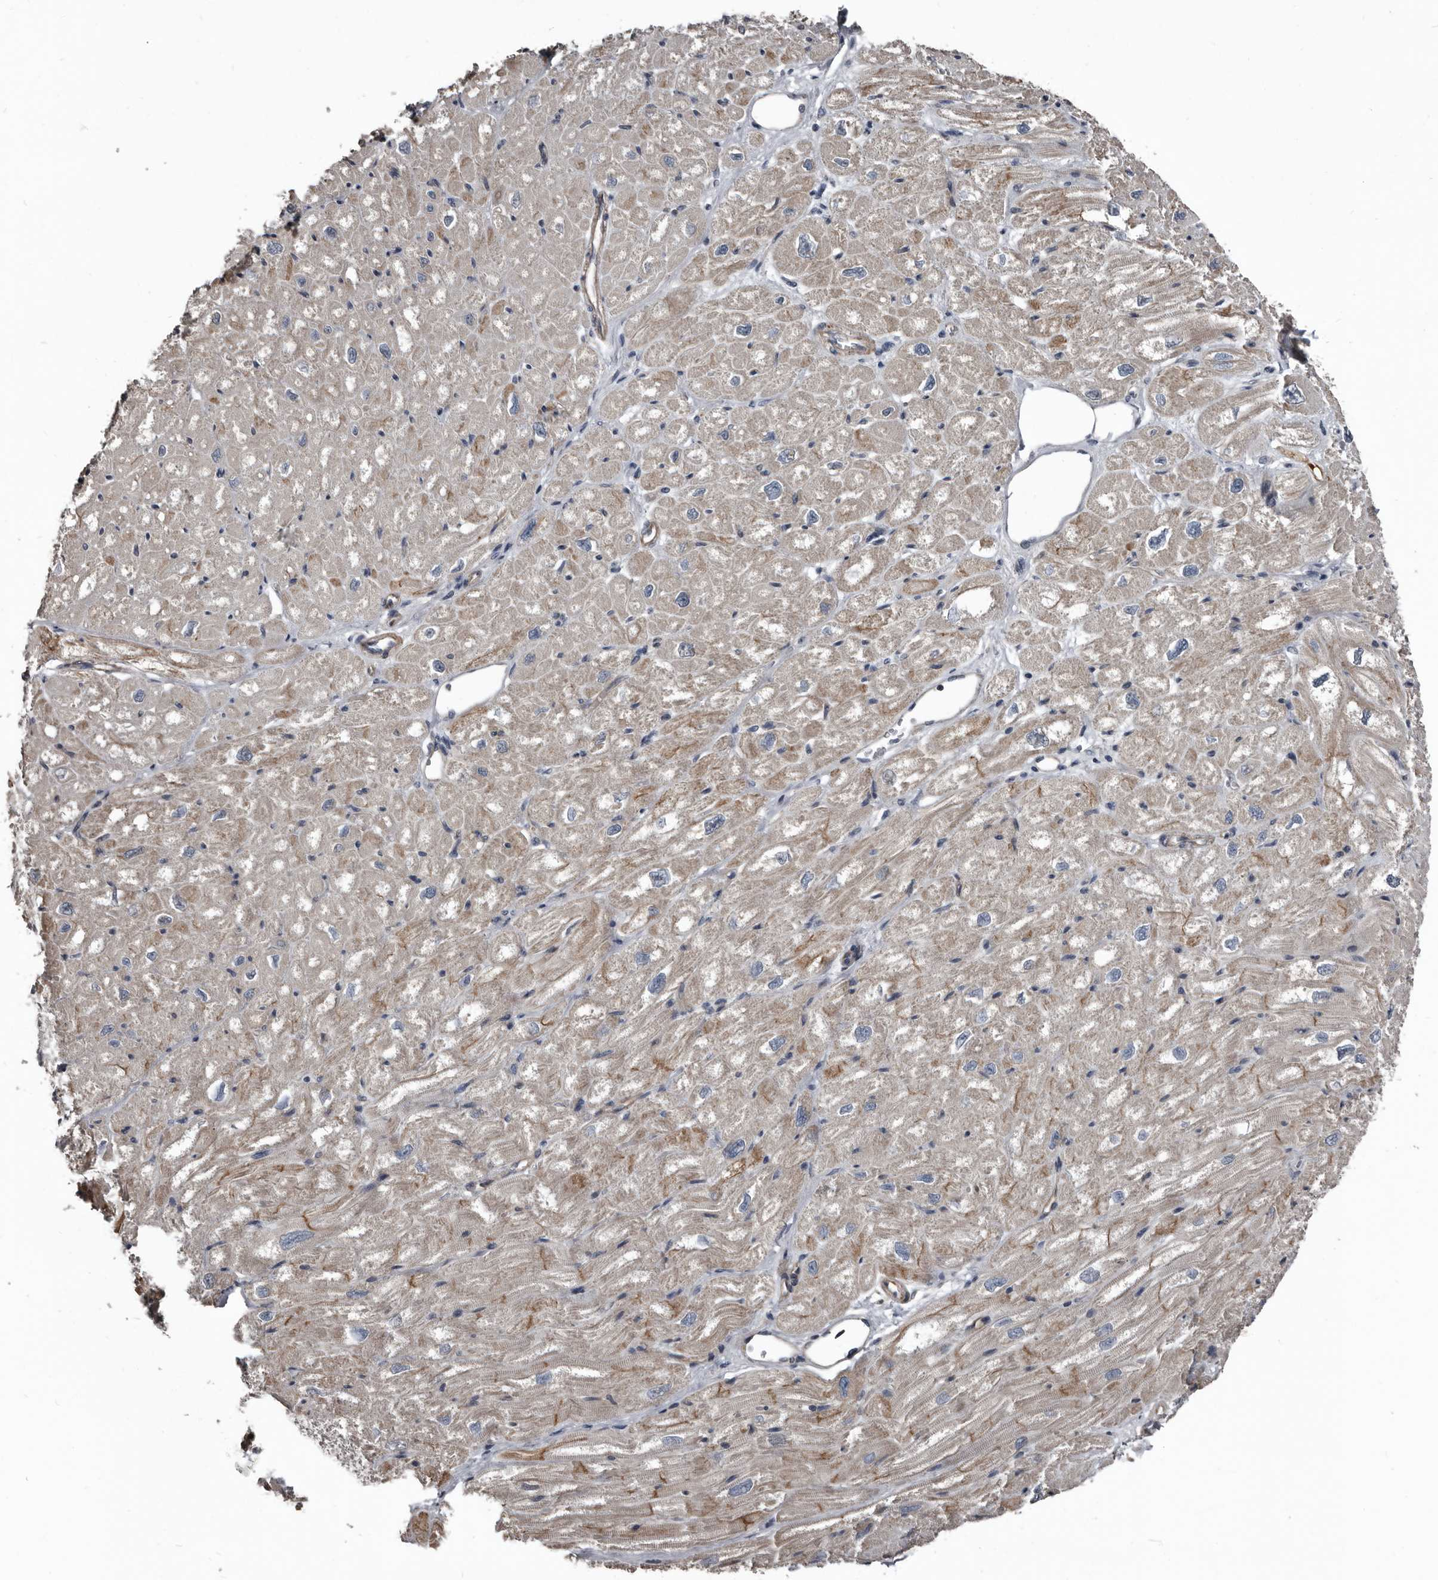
{"staining": {"intensity": "weak", "quantity": "25%-75%", "location": "cytoplasmic/membranous"}, "tissue": "heart muscle", "cell_type": "Cardiomyocytes", "image_type": "normal", "snomed": [{"axis": "morphology", "description": "Normal tissue, NOS"}, {"axis": "topography", "description": "Heart"}], "caption": "Immunohistochemical staining of benign heart muscle reveals low levels of weak cytoplasmic/membranous staining in approximately 25%-75% of cardiomyocytes.", "gene": "DHPS", "patient": {"sex": "male", "age": 50}}